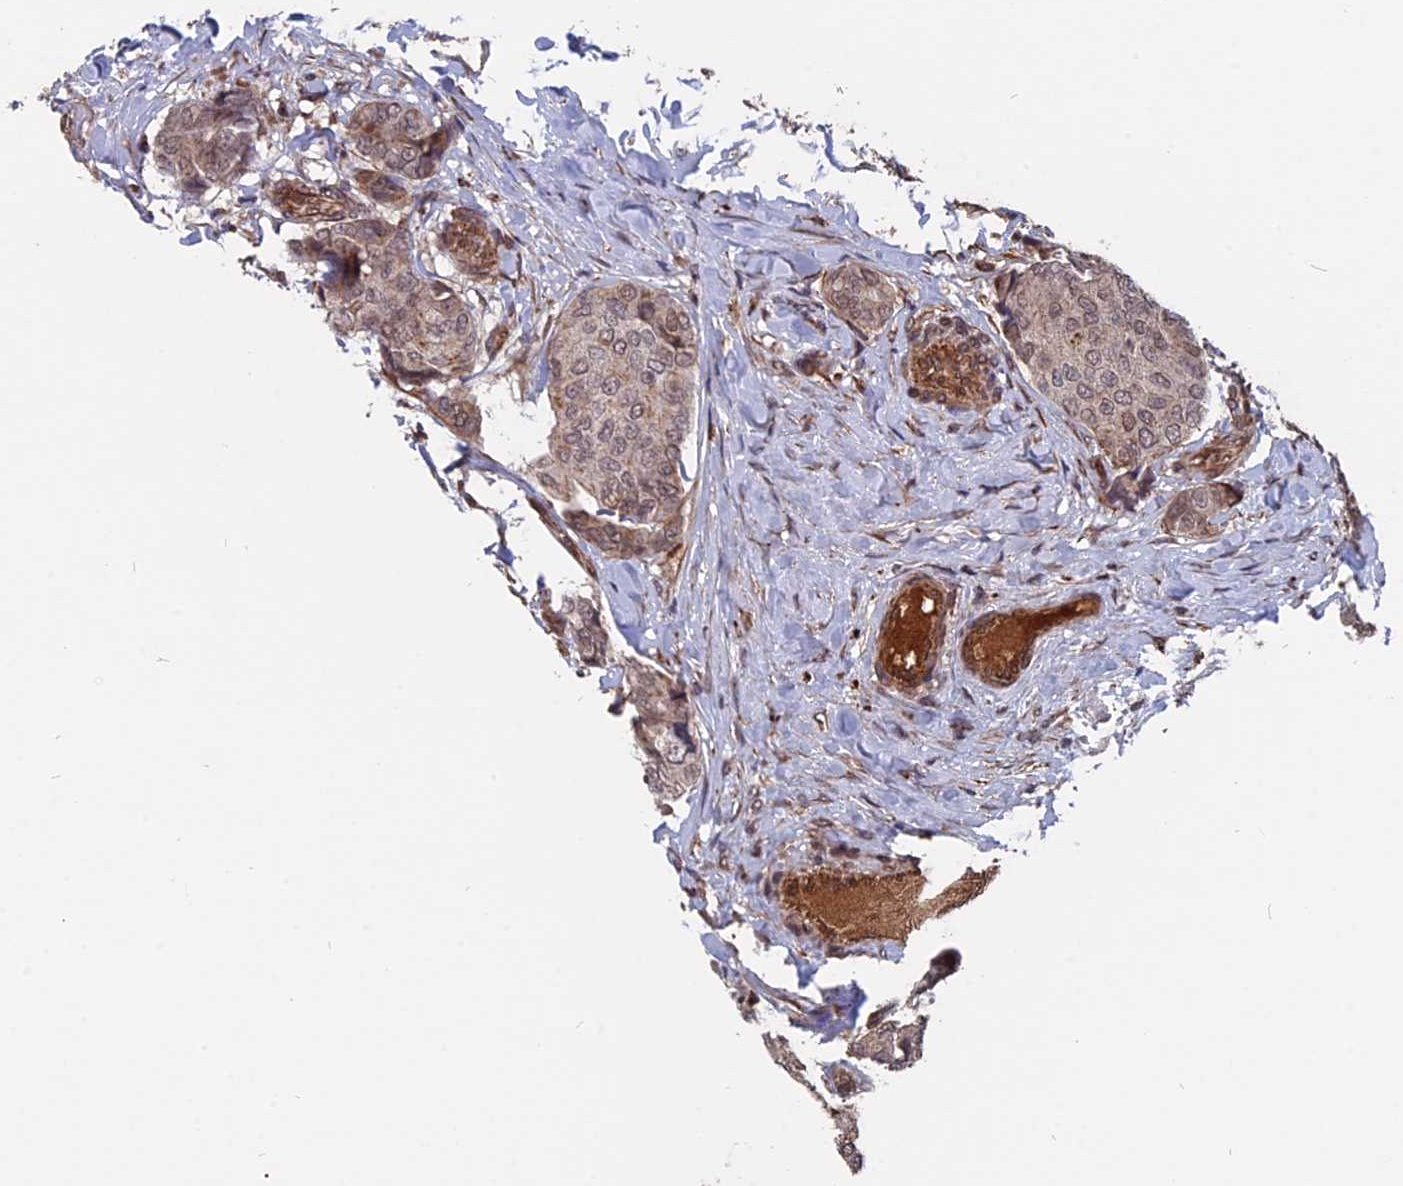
{"staining": {"intensity": "weak", "quantity": "25%-75%", "location": "cytoplasmic/membranous"}, "tissue": "breast cancer", "cell_type": "Tumor cells", "image_type": "cancer", "snomed": [{"axis": "morphology", "description": "Duct carcinoma"}, {"axis": "topography", "description": "Breast"}], "caption": "There is low levels of weak cytoplasmic/membranous expression in tumor cells of breast cancer (intraductal carcinoma), as demonstrated by immunohistochemical staining (brown color).", "gene": "NOSIP", "patient": {"sex": "female", "age": 75}}